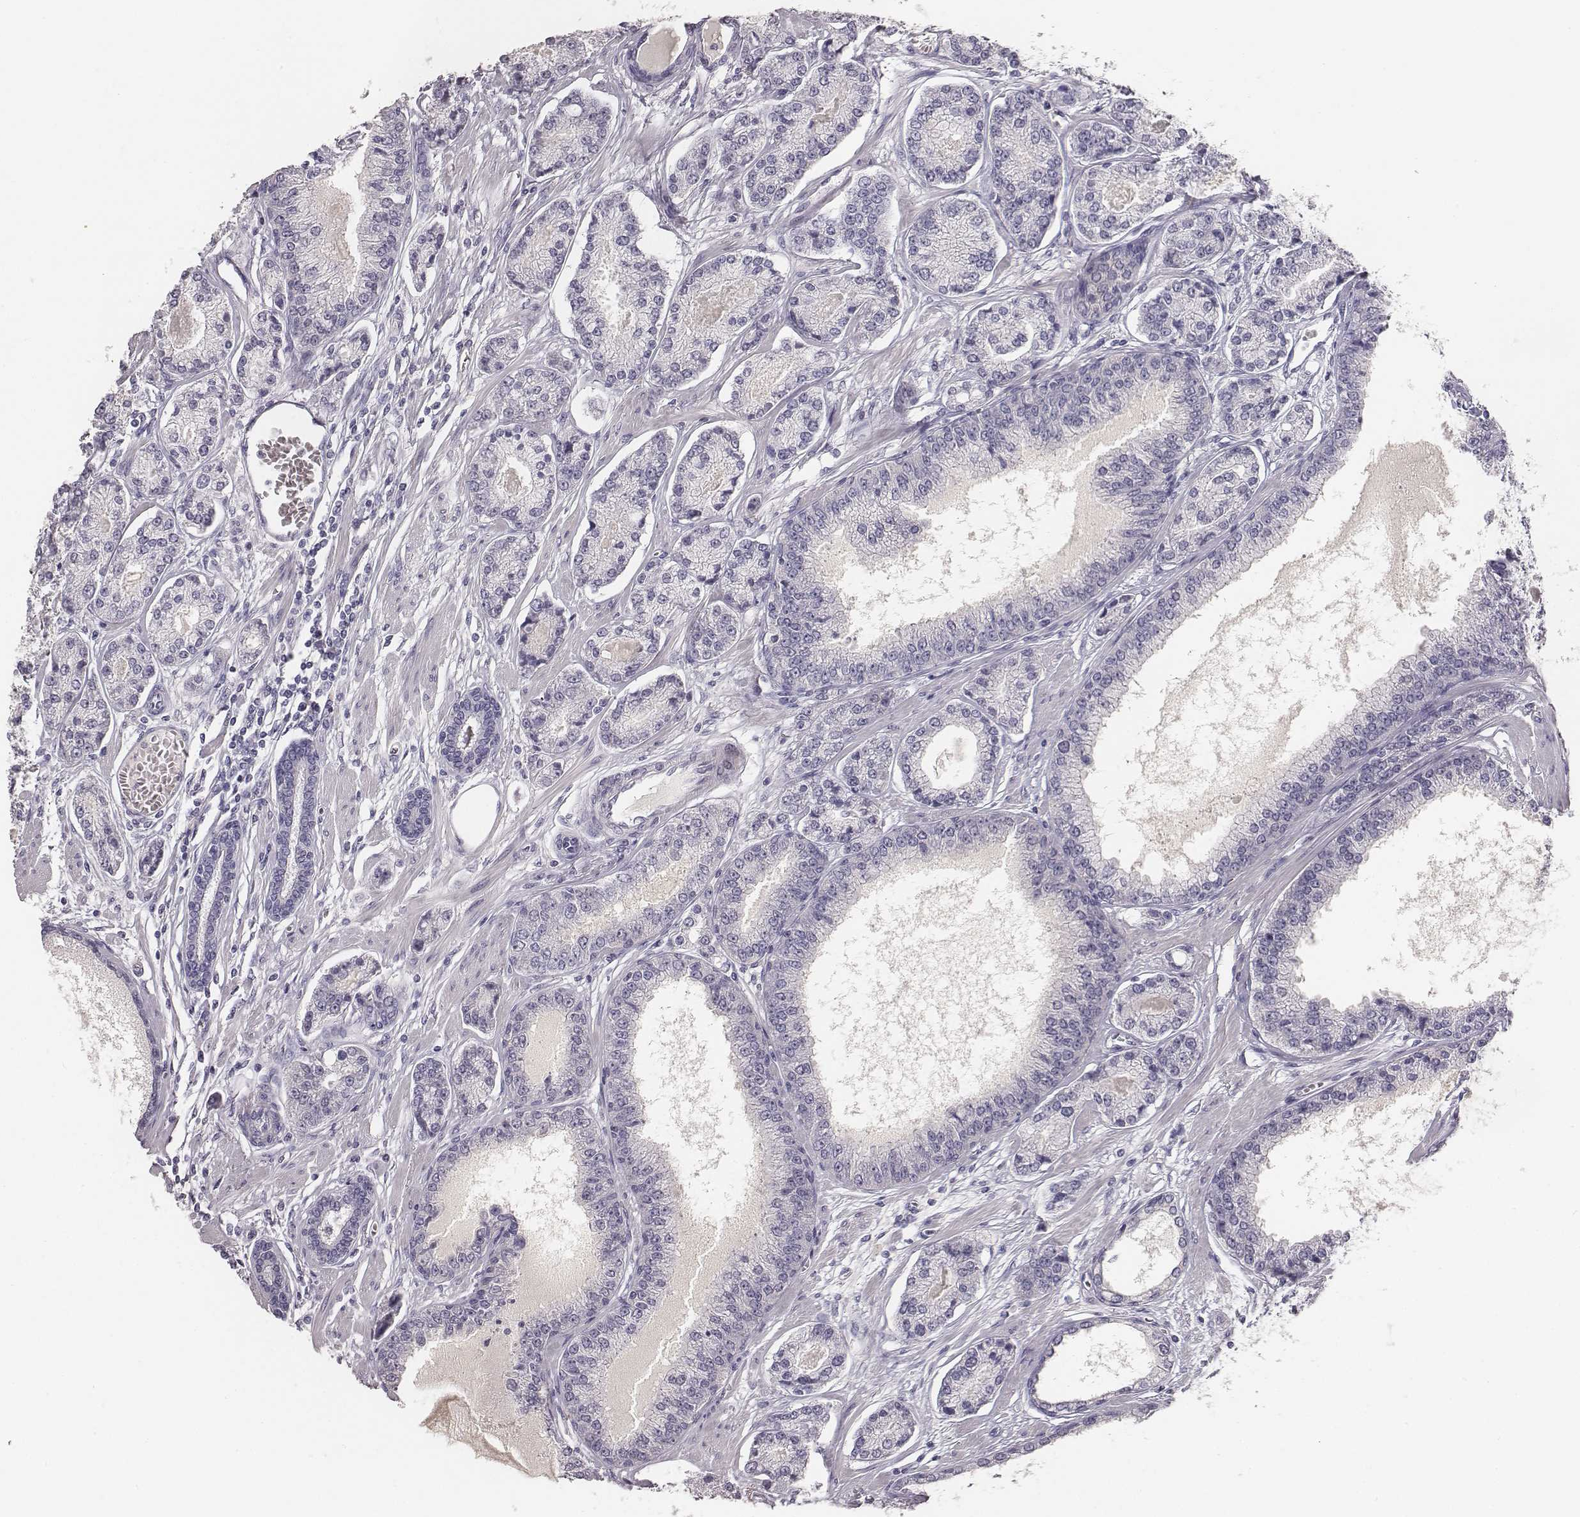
{"staining": {"intensity": "negative", "quantity": "none", "location": "none"}, "tissue": "prostate cancer", "cell_type": "Tumor cells", "image_type": "cancer", "snomed": [{"axis": "morphology", "description": "Adenocarcinoma, NOS"}, {"axis": "topography", "description": "Prostate"}], "caption": "High power microscopy micrograph of an immunohistochemistry (IHC) photomicrograph of prostate cancer (adenocarcinoma), revealing no significant positivity in tumor cells. (Stains: DAB (3,3'-diaminobenzidine) immunohistochemistry (IHC) with hematoxylin counter stain, Microscopy: brightfield microscopy at high magnification).", "gene": "MYH6", "patient": {"sex": "male", "age": 64}}